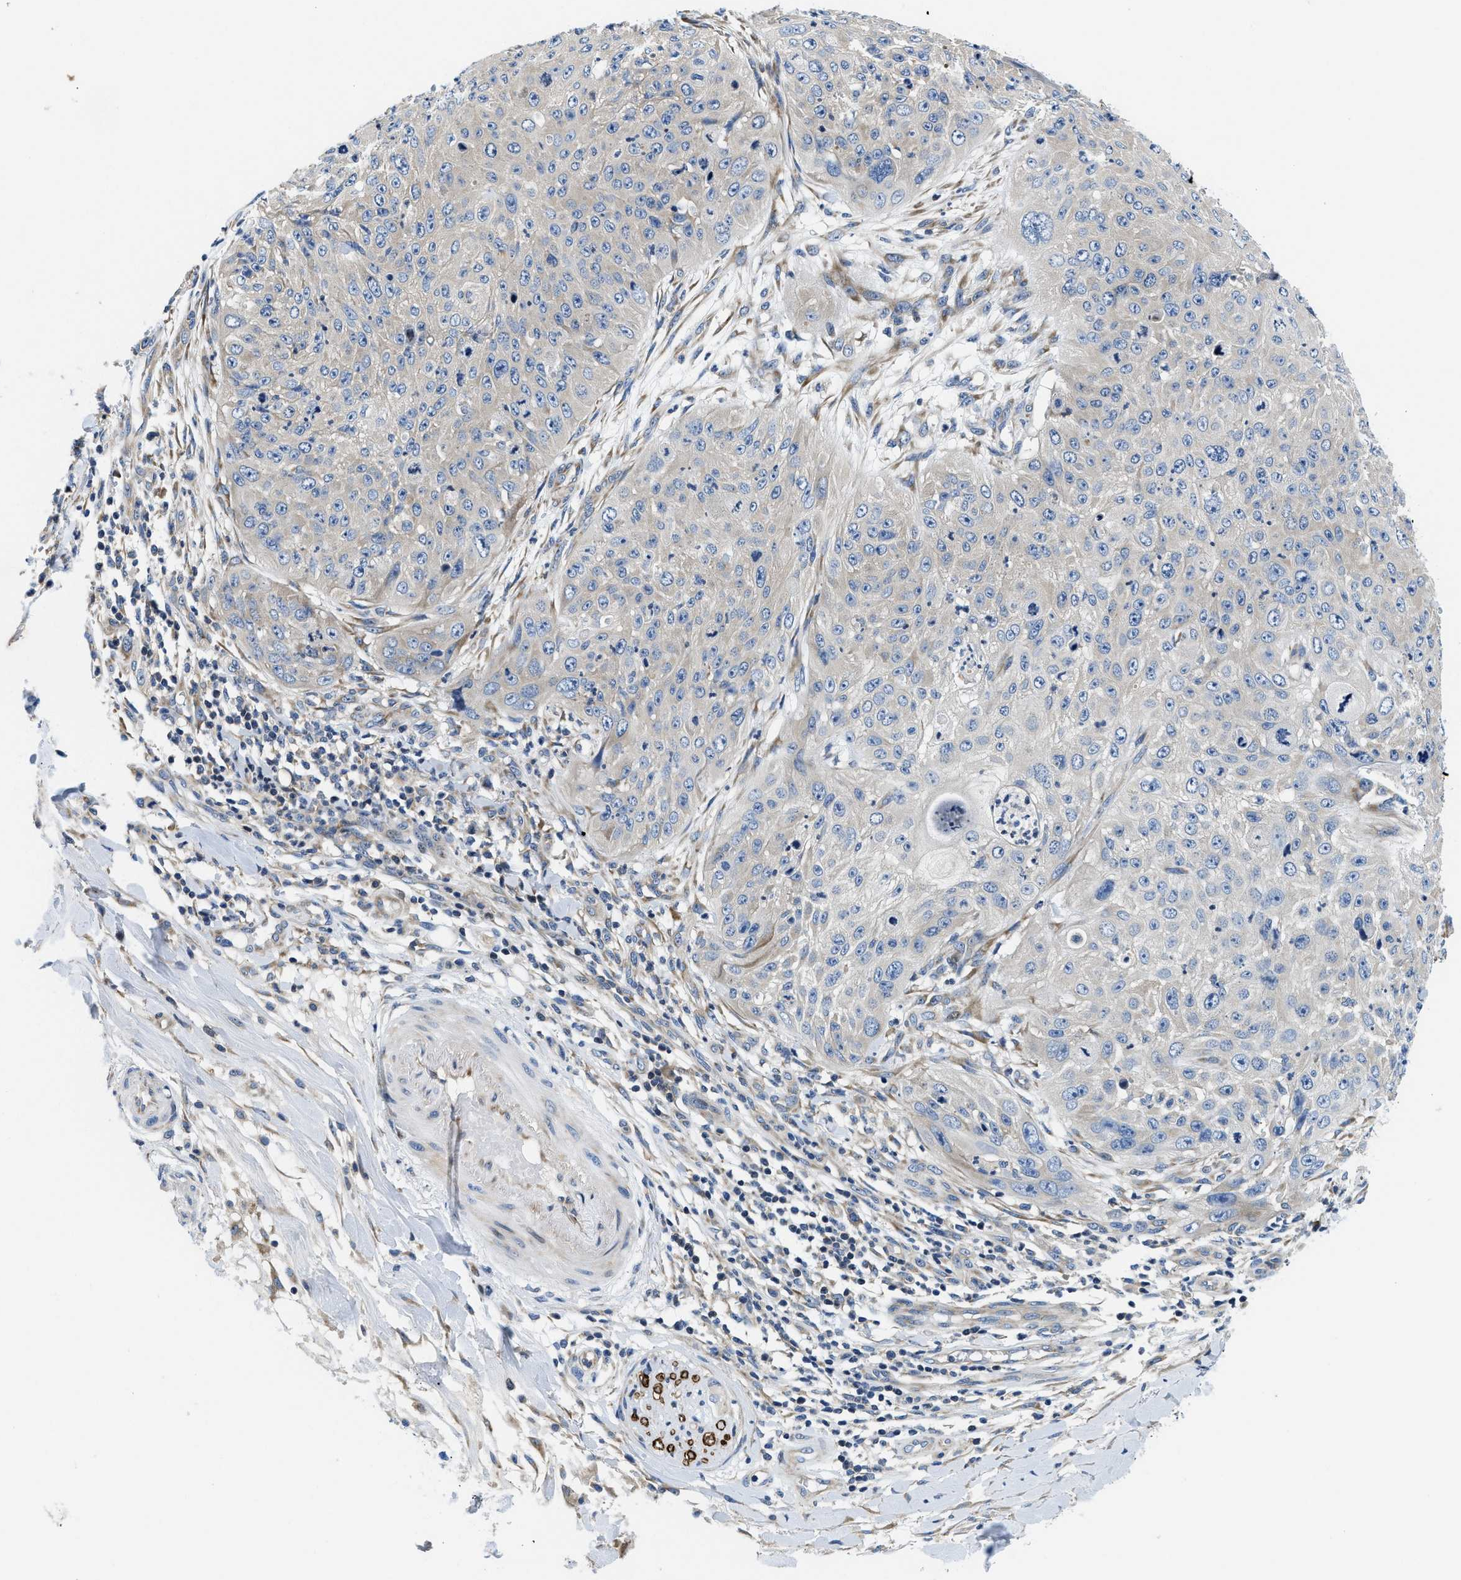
{"staining": {"intensity": "negative", "quantity": "none", "location": "none"}, "tissue": "skin cancer", "cell_type": "Tumor cells", "image_type": "cancer", "snomed": [{"axis": "morphology", "description": "Squamous cell carcinoma, NOS"}, {"axis": "topography", "description": "Skin"}], "caption": "Immunohistochemistry (IHC) of squamous cell carcinoma (skin) shows no staining in tumor cells. (Stains: DAB (3,3'-diaminobenzidine) immunohistochemistry (IHC) with hematoxylin counter stain, Microscopy: brightfield microscopy at high magnification).", "gene": "IKBKE", "patient": {"sex": "female", "age": 80}}